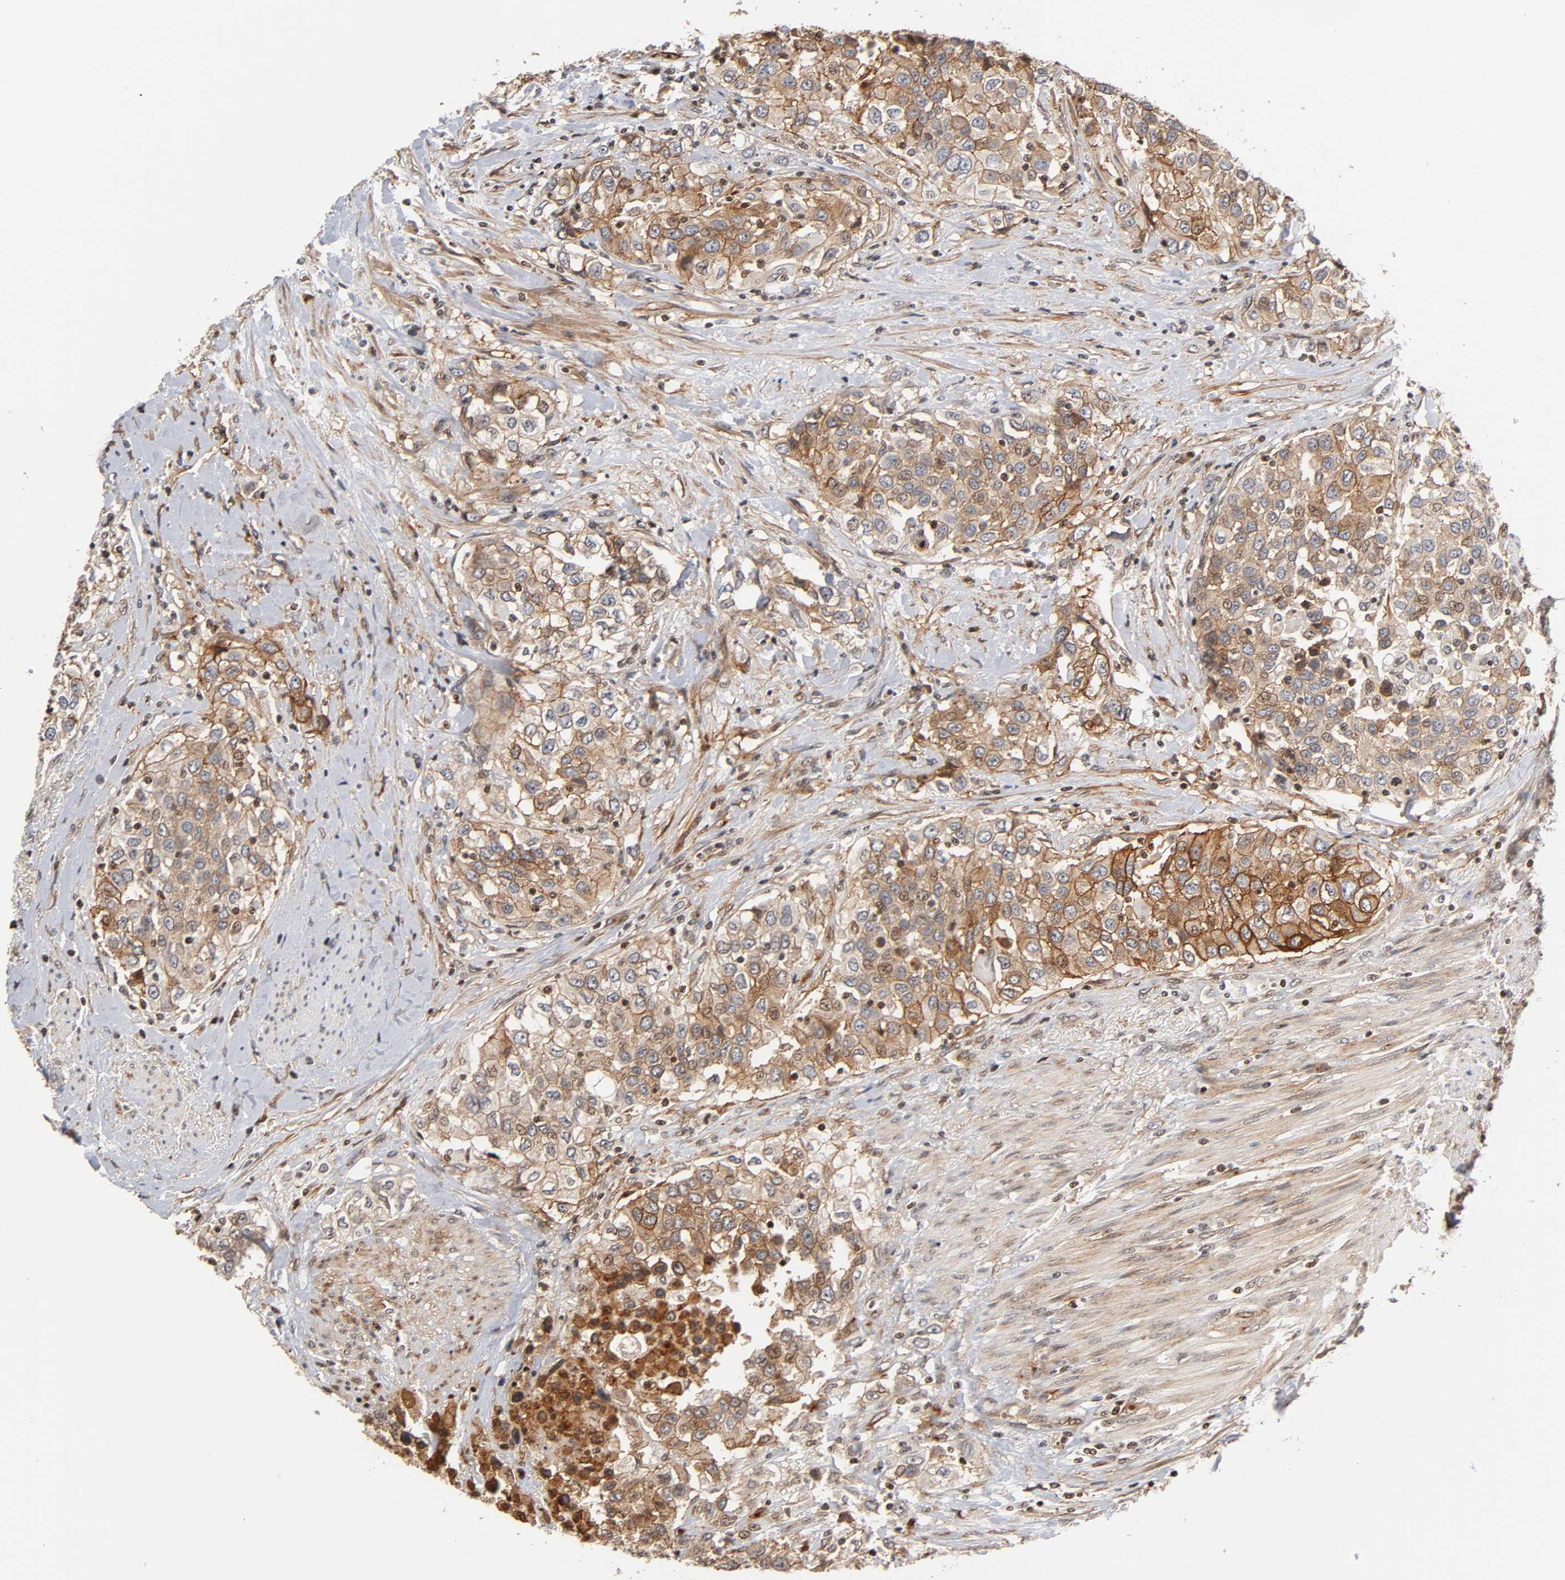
{"staining": {"intensity": "strong", "quantity": ">75%", "location": "cytoplasmic/membranous"}, "tissue": "urothelial cancer", "cell_type": "Tumor cells", "image_type": "cancer", "snomed": [{"axis": "morphology", "description": "Urothelial carcinoma, High grade"}, {"axis": "topography", "description": "Urinary bladder"}], "caption": "Immunohistochemical staining of human high-grade urothelial carcinoma displays strong cytoplasmic/membranous protein positivity in approximately >75% of tumor cells.", "gene": "ITGAV", "patient": {"sex": "female", "age": 80}}